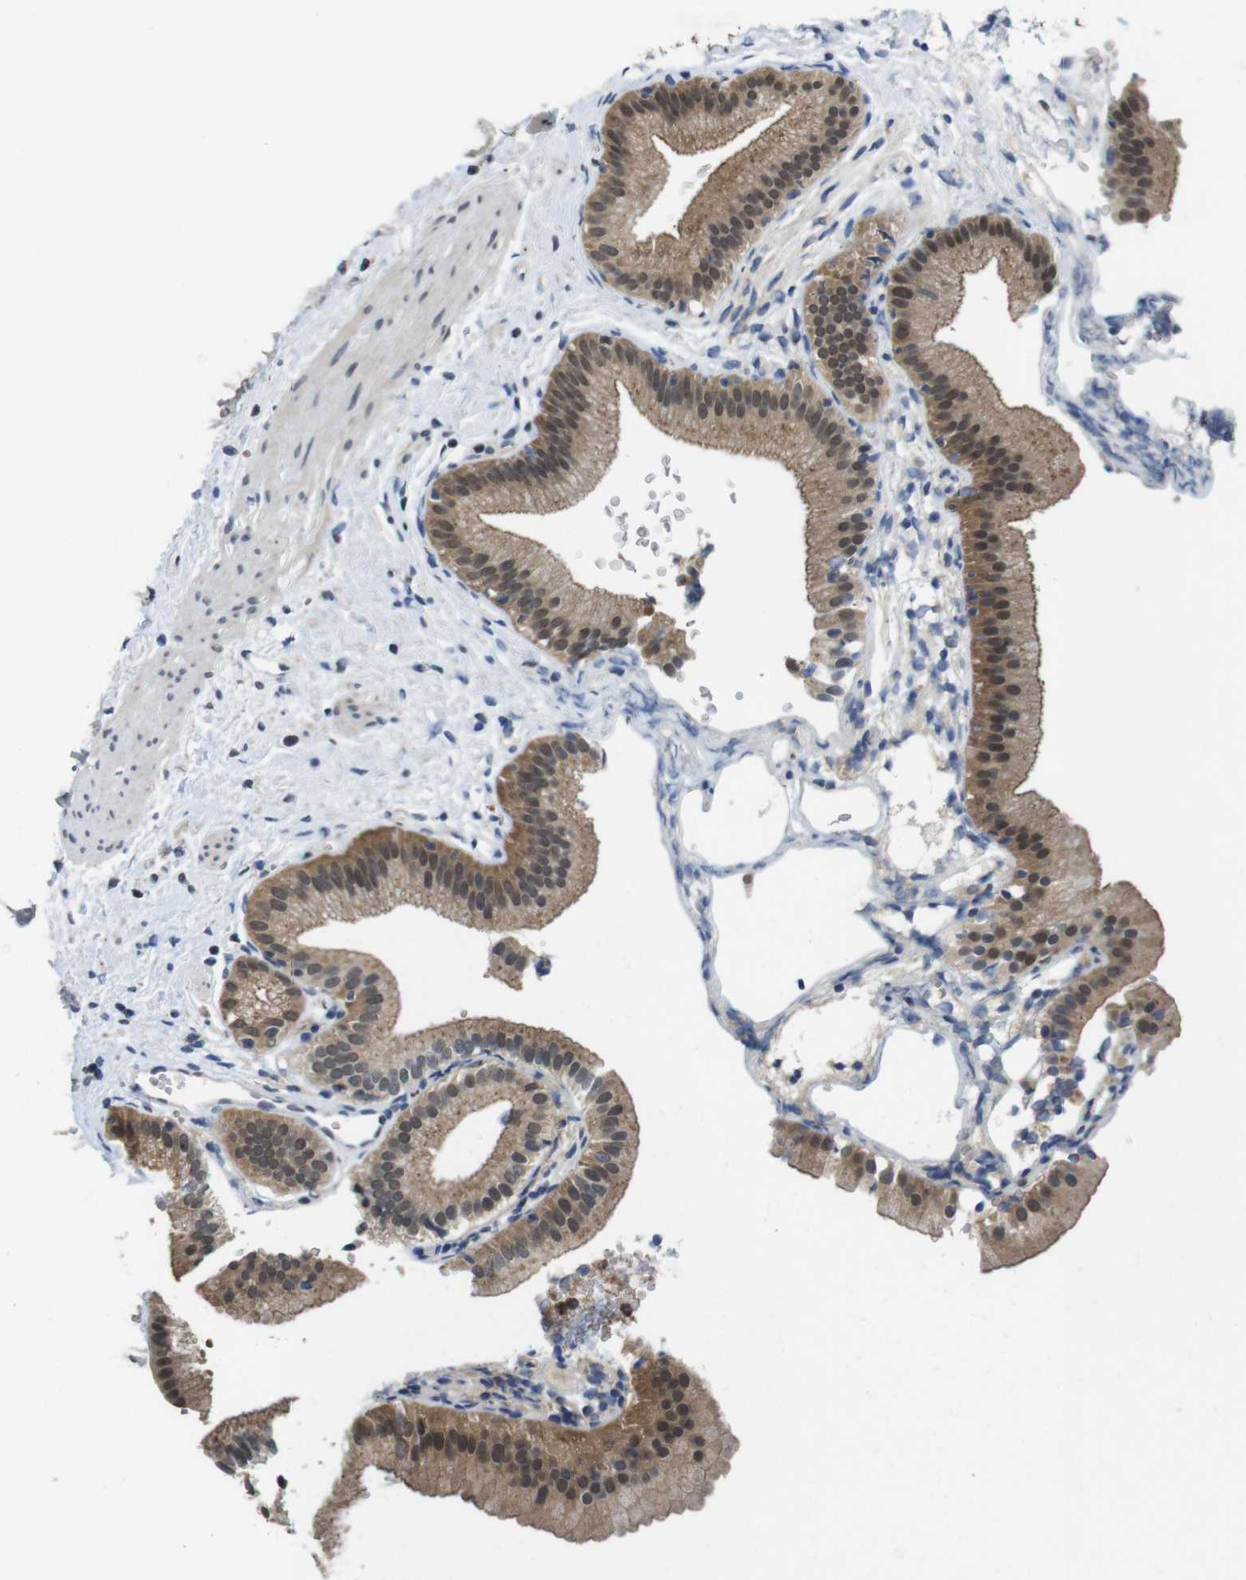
{"staining": {"intensity": "moderate", "quantity": "25%-75%", "location": "cytoplasmic/membranous,nuclear"}, "tissue": "gallbladder", "cell_type": "Glandular cells", "image_type": "normal", "snomed": [{"axis": "morphology", "description": "Normal tissue, NOS"}, {"axis": "topography", "description": "Gallbladder"}], "caption": "This micrograph demonstrates immunohistochemistry (IHC) staining of unremarkable gallbladder, with medium moderate cytoplasmic/membranous,nuclear staining in about 25%-75% of glandular cells.", "gene": "FADD", "patient": {"sex": "male", "age": 55}}